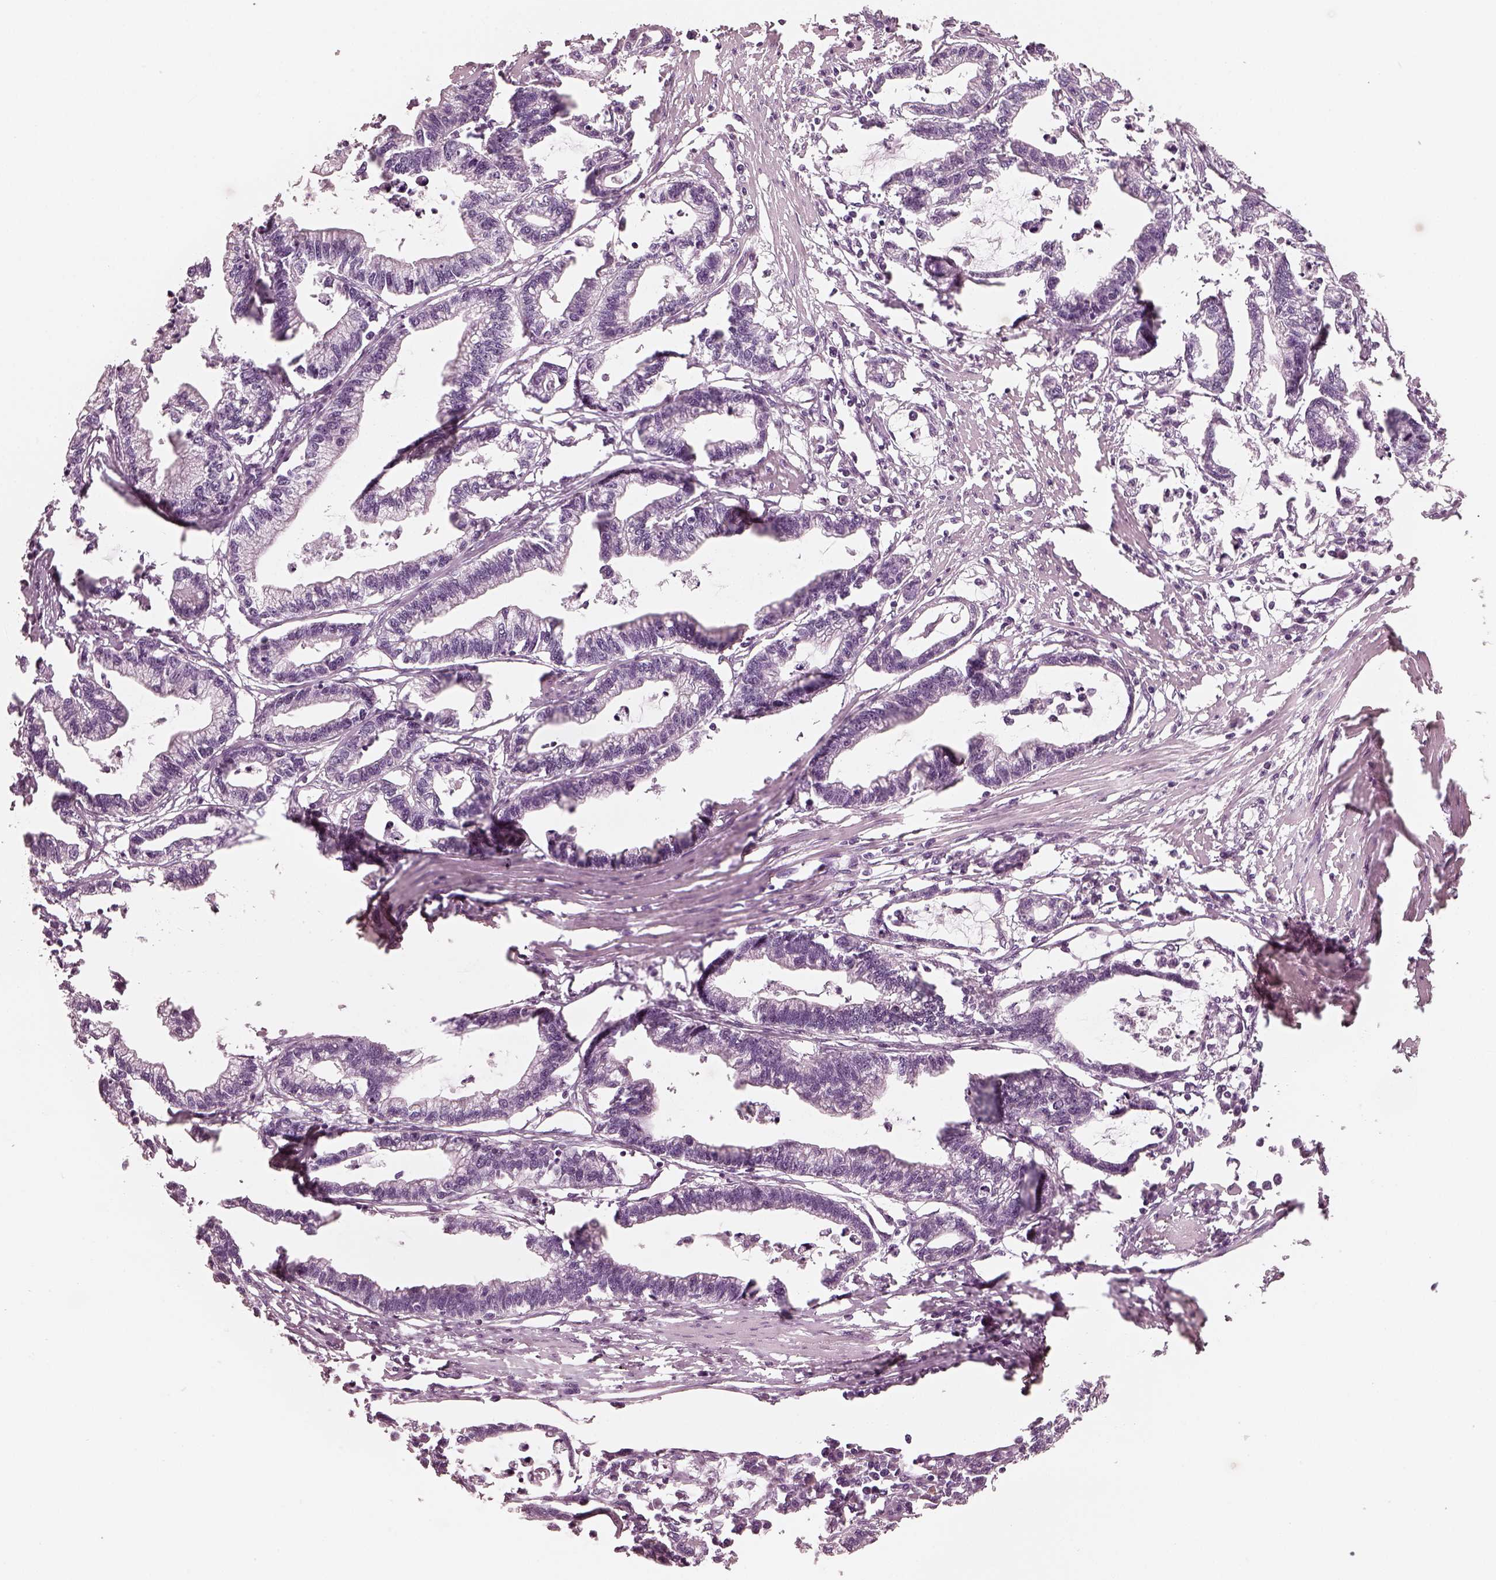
{"staining": {"intensity": "negative", "quantity": "none", "location": "none"}, "tissue": "stomach cancer", "cell_type": "Tumor cells", "image_type": "cancer", "snomed": [{"axis": "morphology", "description": "Adenocarcinoma, NOS"}, {"axis": "topography", "description": "Stomach"}], "caption": "This is an IHC histopathology image of human adenocarcinoma (stomach). There is no expression in tumor cells.", "gene": "CSH1", "patient": {"sex": "male", "age": 83}}